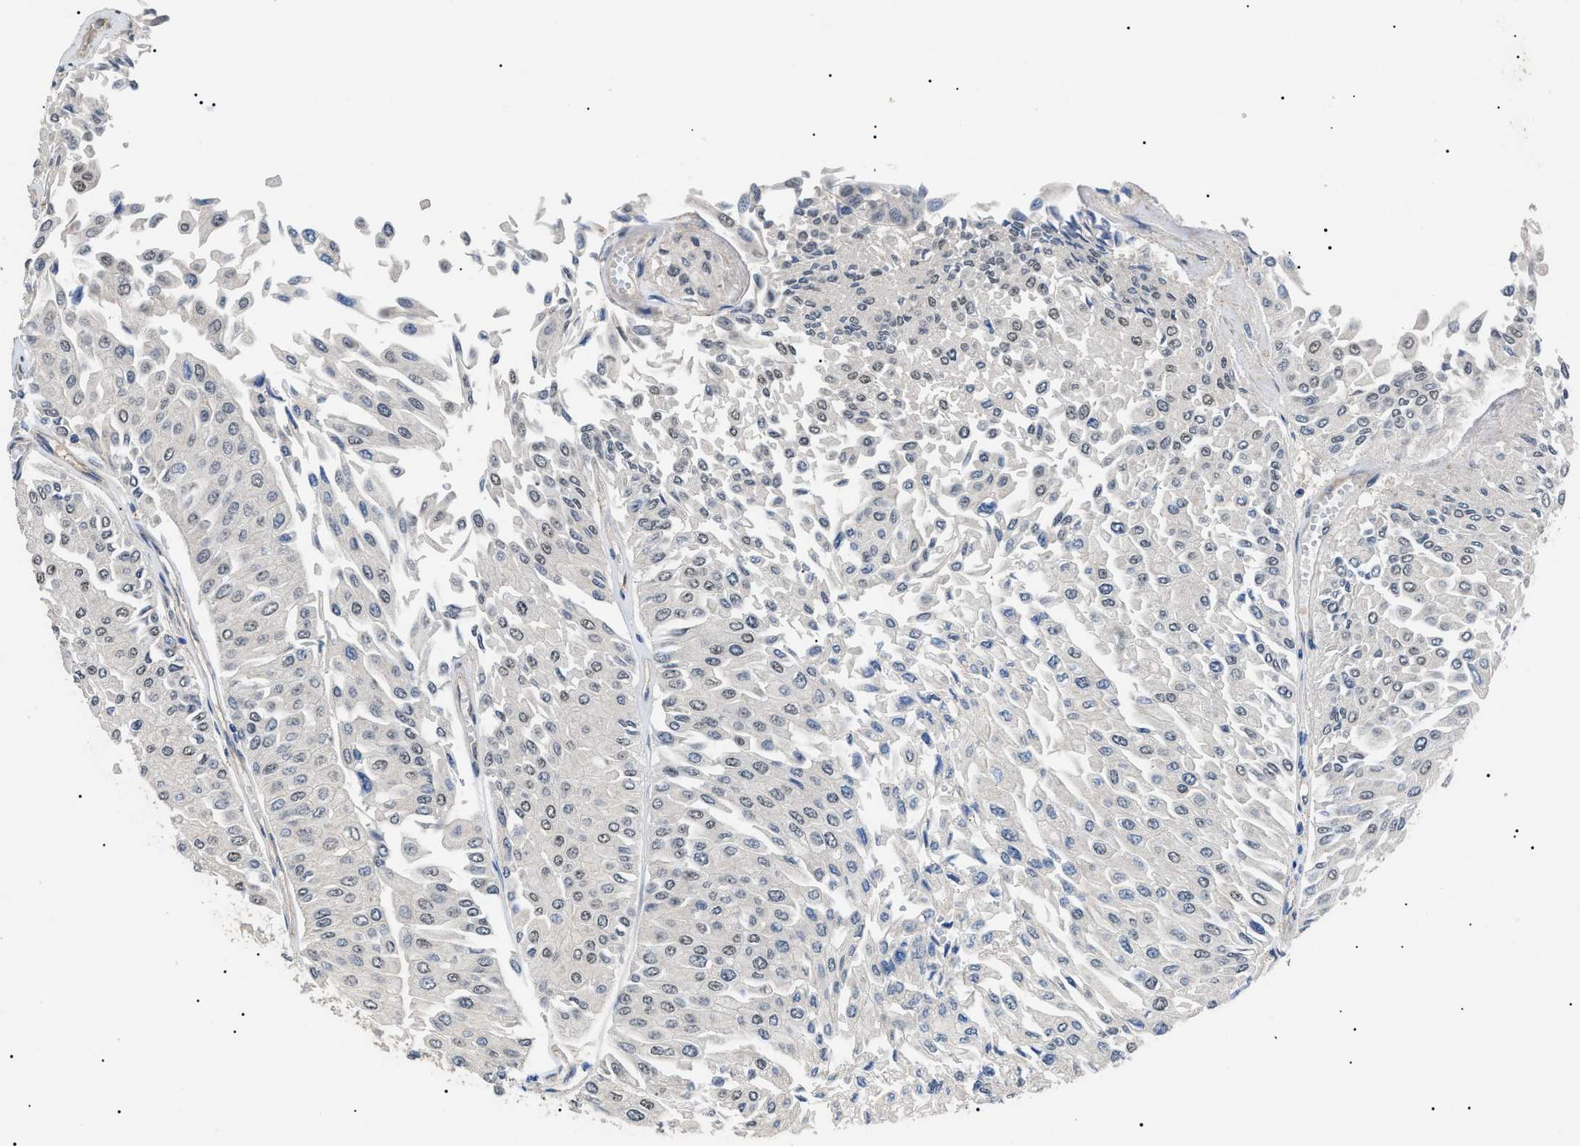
{"staining": {"intensity": "weak", "quantity": "25%-75%", "location": "nuclear"}, "tissue": "urothelial cancer", "cell_type": "Tumor cells", "image_type": "cancer", "snomed": [{"axis": "morphology", "description": "Urothelial carcinoma, Low grade"}, {"axis": "topography", "description": "Urinary bladder"}], "caption": "Tumor cells reveal low levels of weak nuclear staining in about 25%-75% of cells in human urothelial cancer.", "gene": "CRCP", "patient": {"sex": "male", "age": 67}}